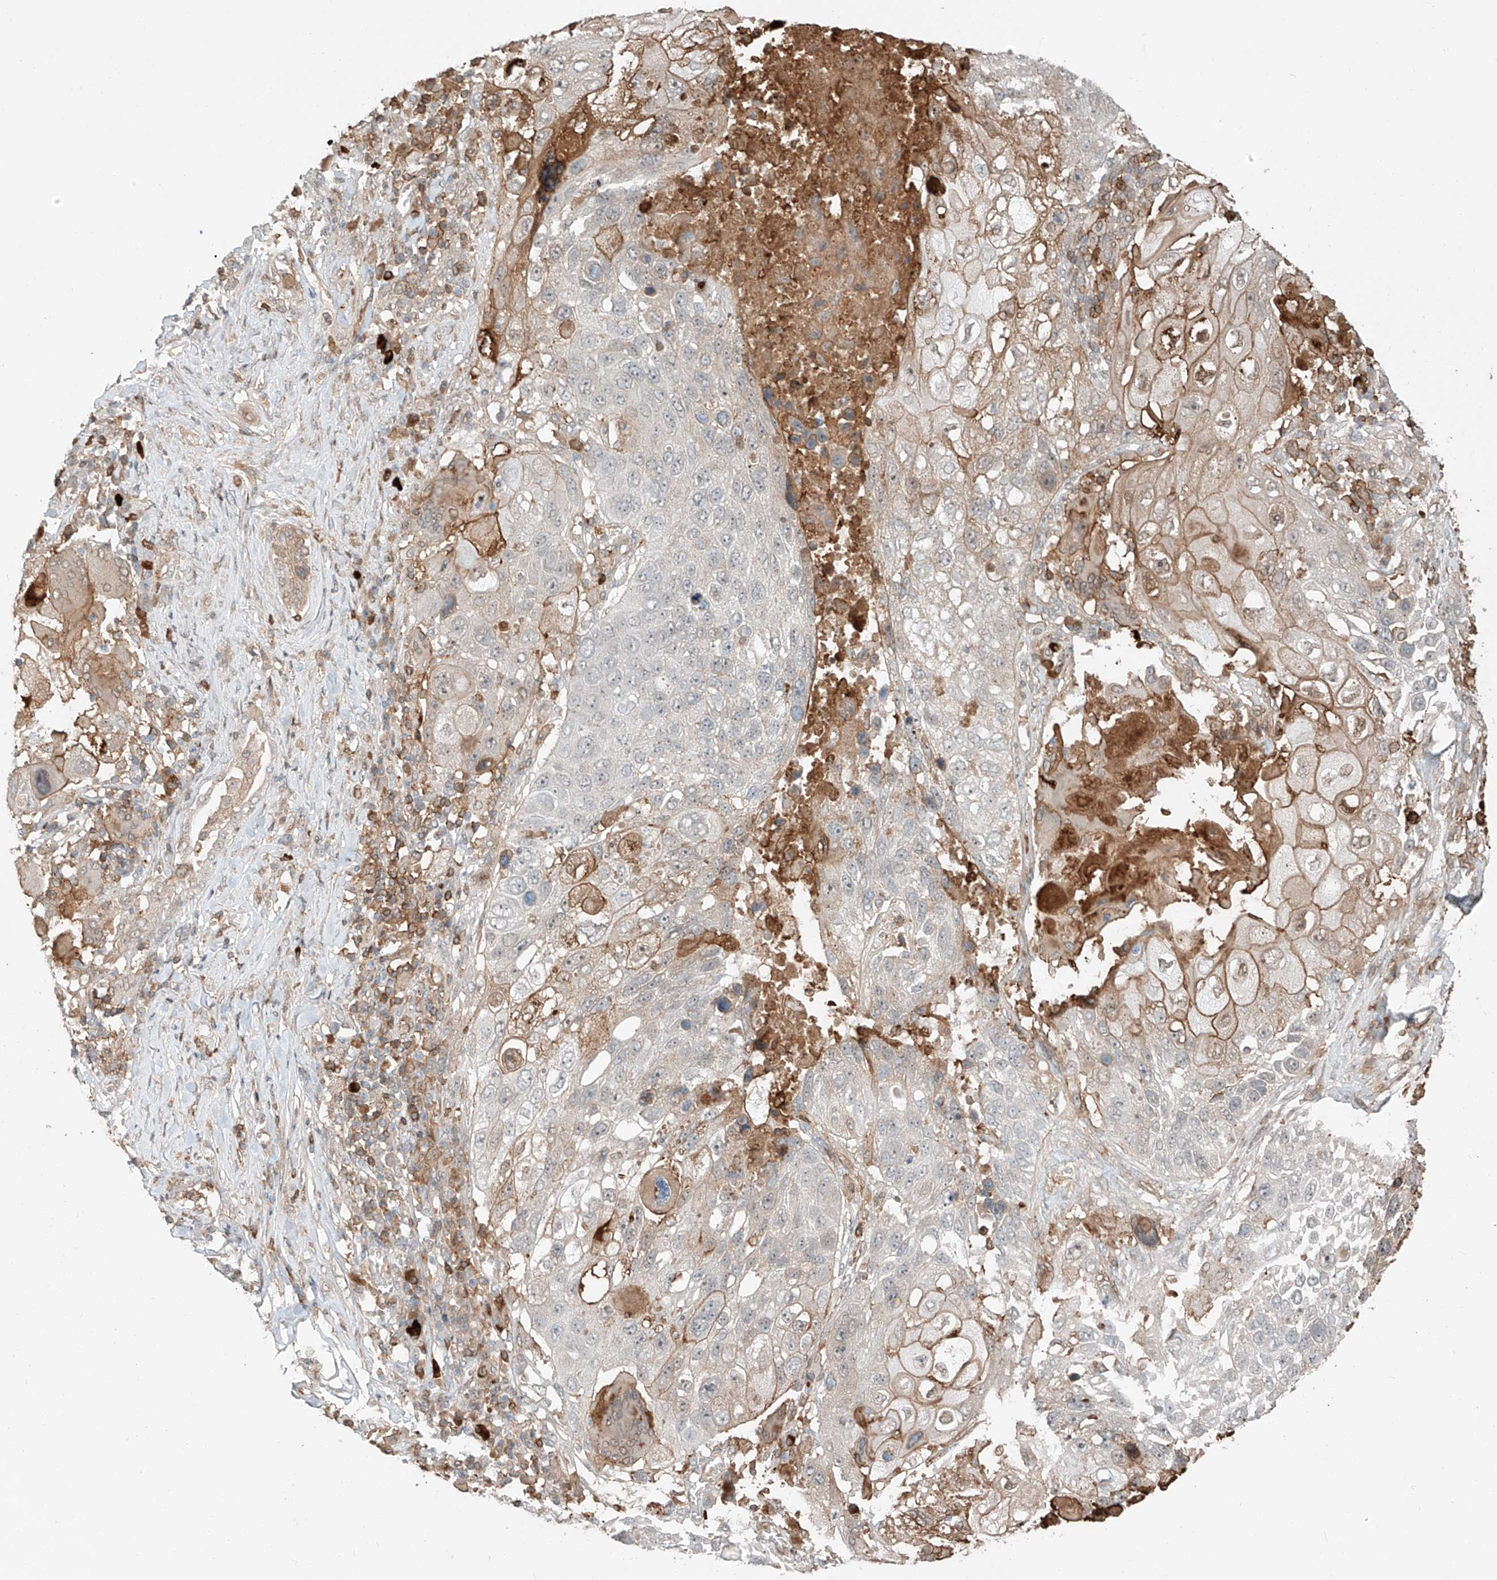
{"staining": {"intensity": "moderate", "quantity": "25%-75%", "location": "cytoplasmic/membranous,nuclear"}, "tissue": "lung cancer", "cell_type": "Tumor cells", "image_type": "cancer", "snomed": [{"axis": "morphology", "description": "Squamous cell carcinoma, NOS"}, {"axis": "topography", "description": "Lung"}], "caption": "This histopathology image exhibits immunohistochemistry staining of human lung cancer, with medium moderate cytoplasmic/membranous and nuclear expression in approximately 25%-75% of tumor cells.", "gene": "CEP162", "patient": {"sex": "male", "age": 61}}